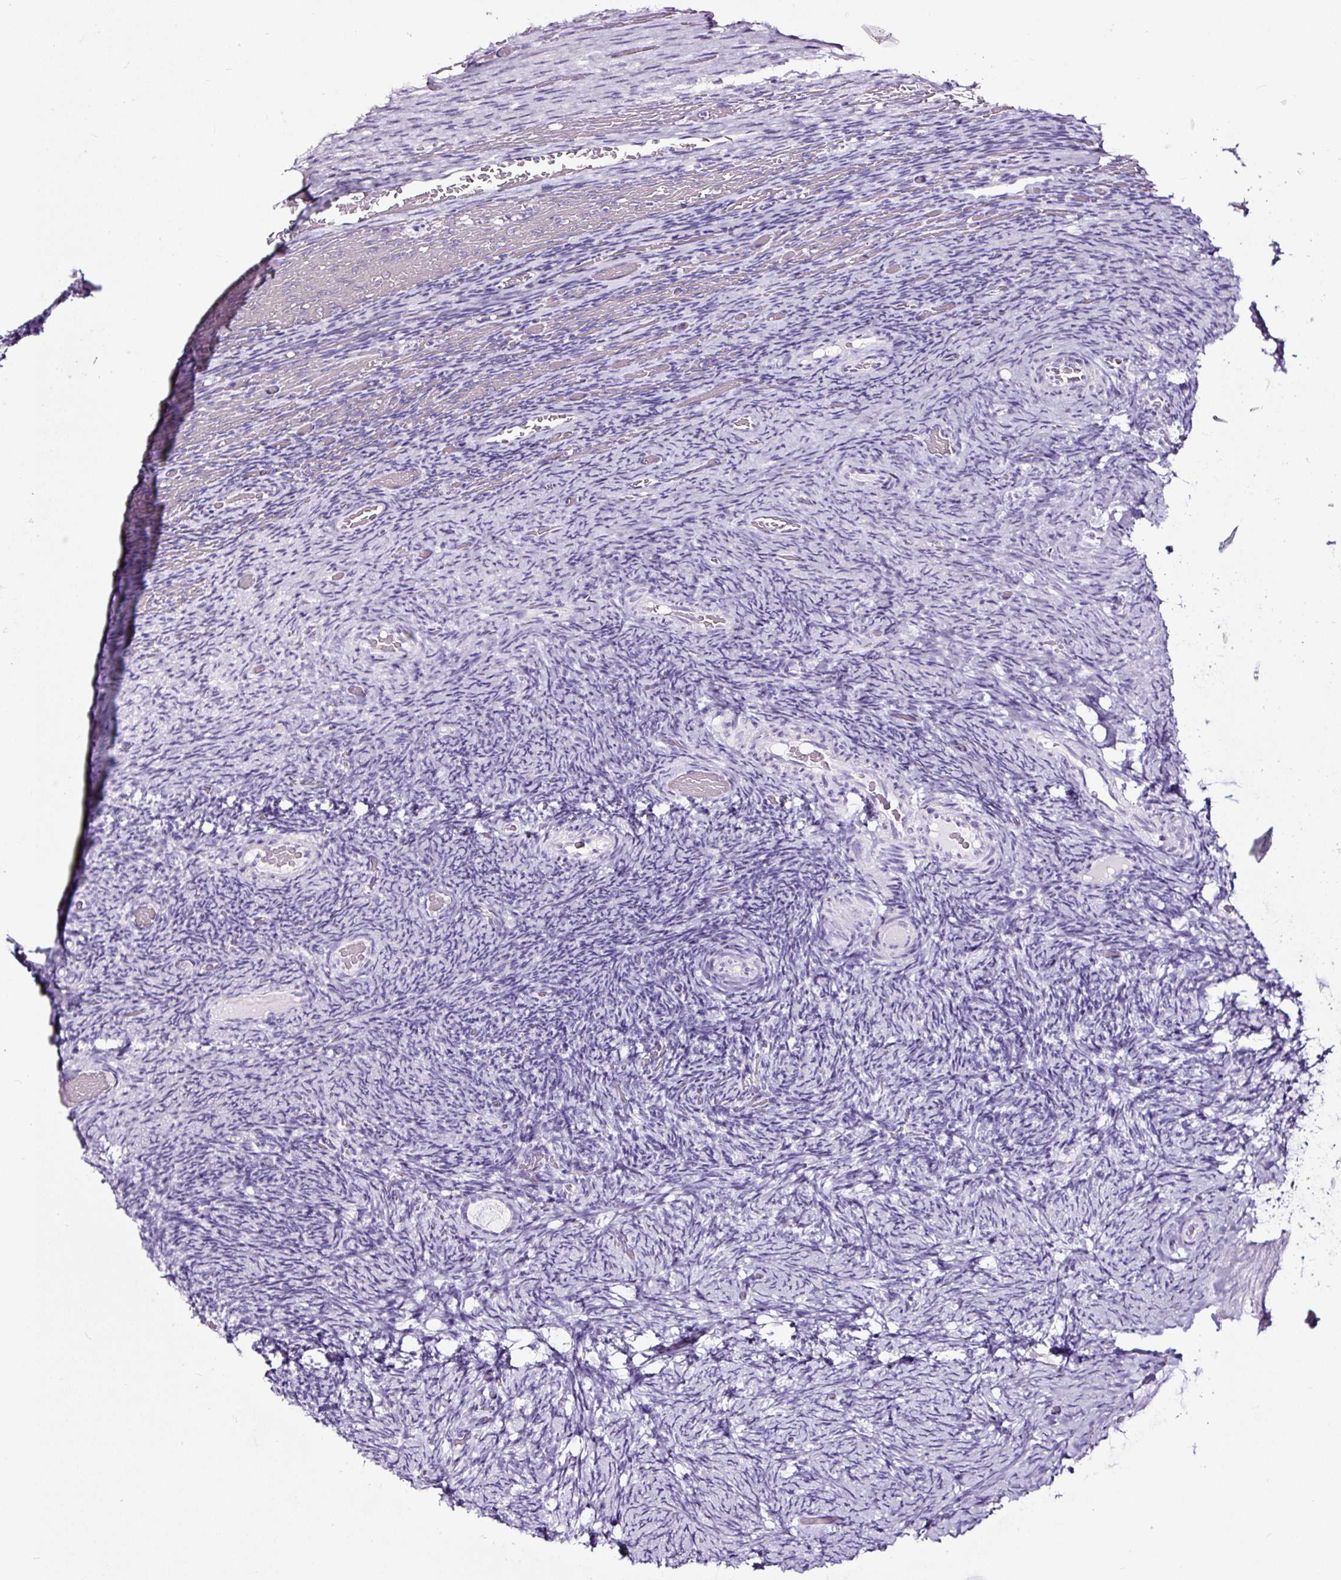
{"staining": {"intensity": "negative", "quantity": "none", "location": "none"}, "tissue": "ovary", "cell_type": "Follicle cells", "image_type": "normal", "snomed": [{"axis": "morphology", "description": "Normal tissue, NOS"}, {"axis": "topography", "description": "Ovary"}], "caption": "IHC of normal human ovary shows no positivity in follicle cells.", "gene": "NPHS2", "patient": {"sex": "female", "age": 34}}